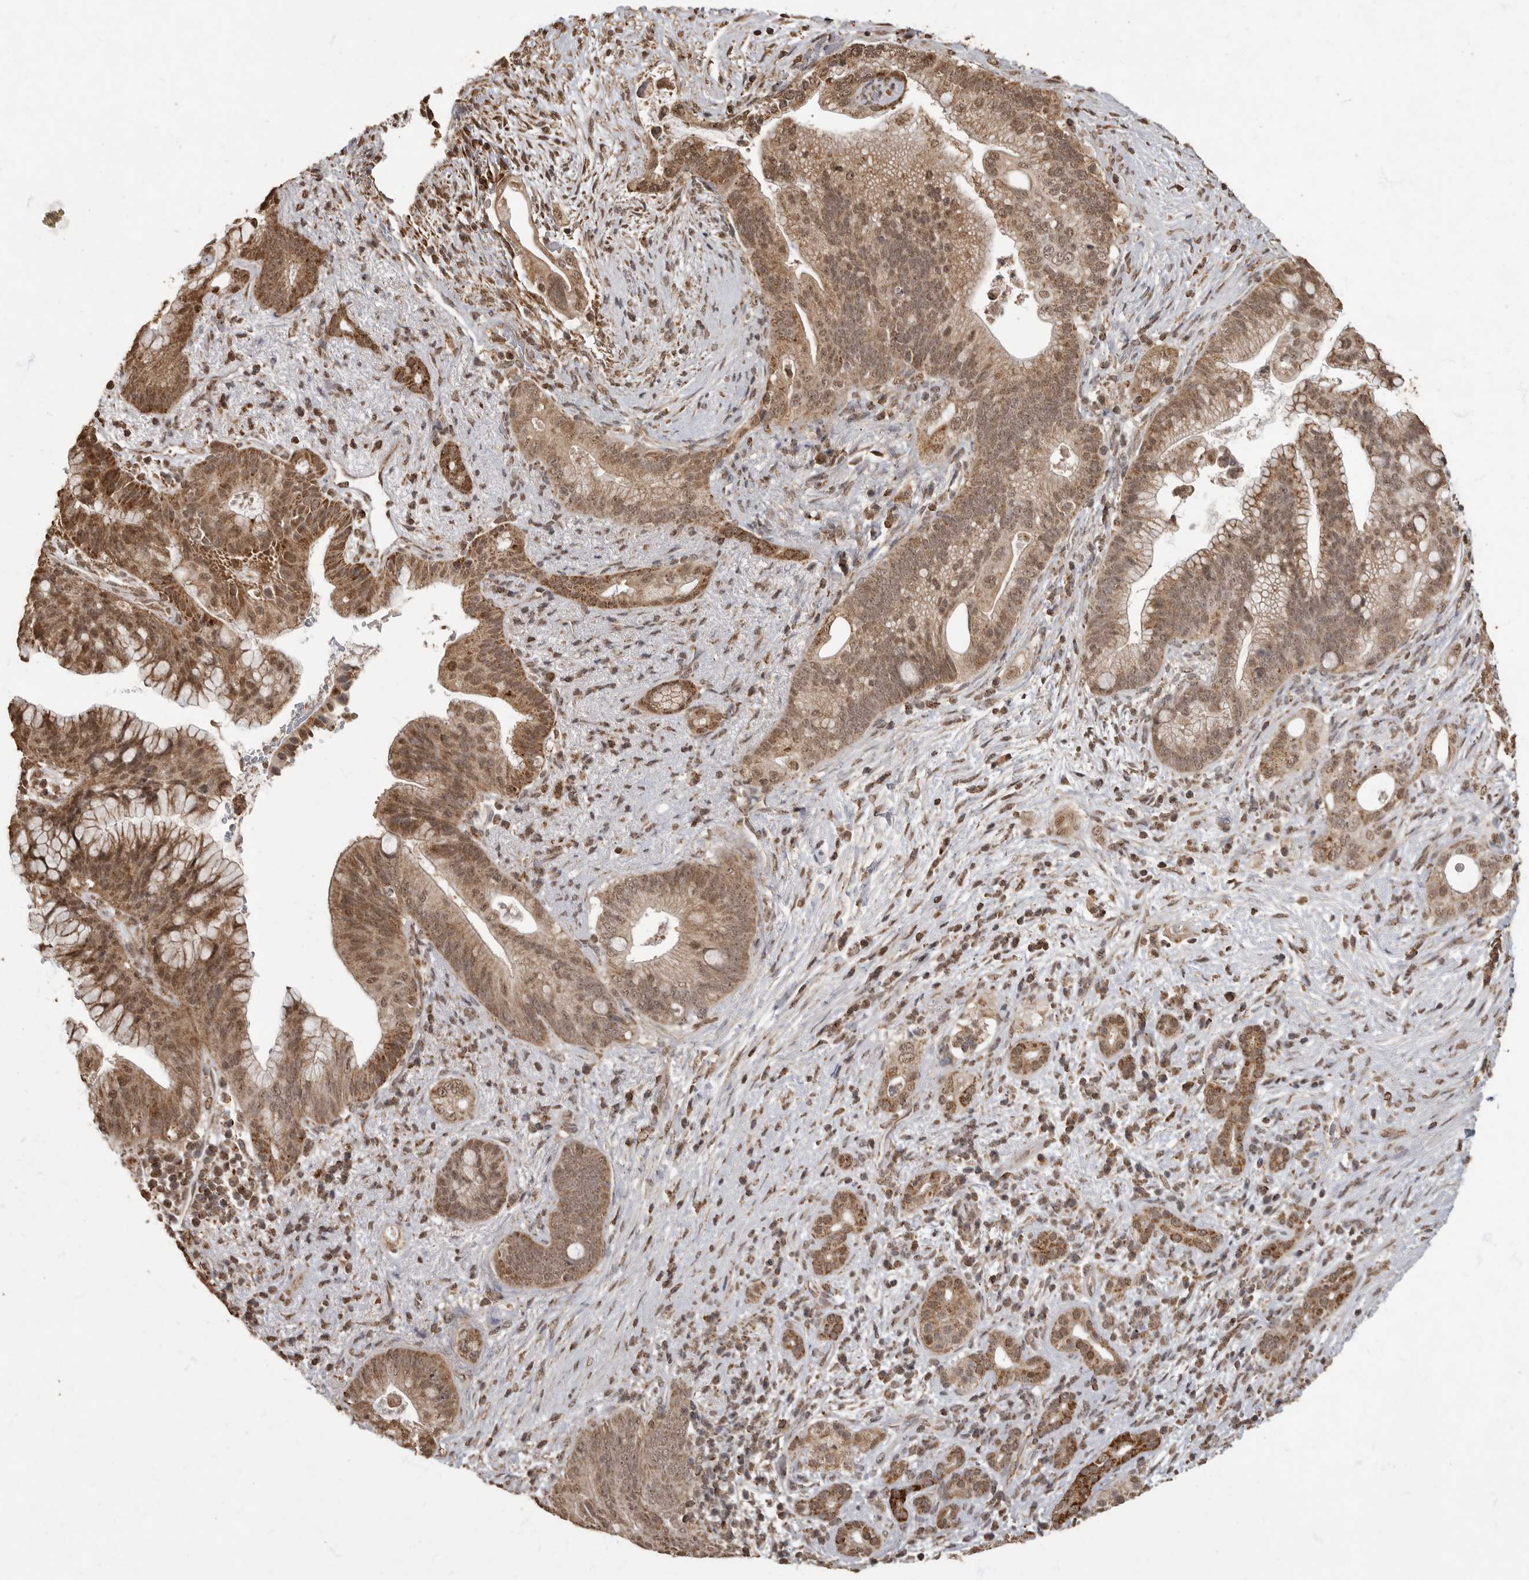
{"staining": {"intensity": "moderate", "quantity": ">75%", "location": "cytoplasmic/membranous,nuclear"}, "tissue": "pancreatic cancer", "cell_type": "Tumor cells", "image_type": "cancer", "snomed": [{"axis": "morphology", "description": "Adenocarcinoma, NOS"}, {"axis": "topography", "description": "Pancreas"}], "caption": "Adenocarcinoma (pancreatic) was stained to show a protein in brown. There is medium levels of moderate cytoplasmic/membranous and nuclear positivity in approximately >75% of tumor cells. (brown staining indicates protein expression, while blue staining denotes nuclei).", "gene": "MAFG", "patient": {"sex": "male", "age": 53}}